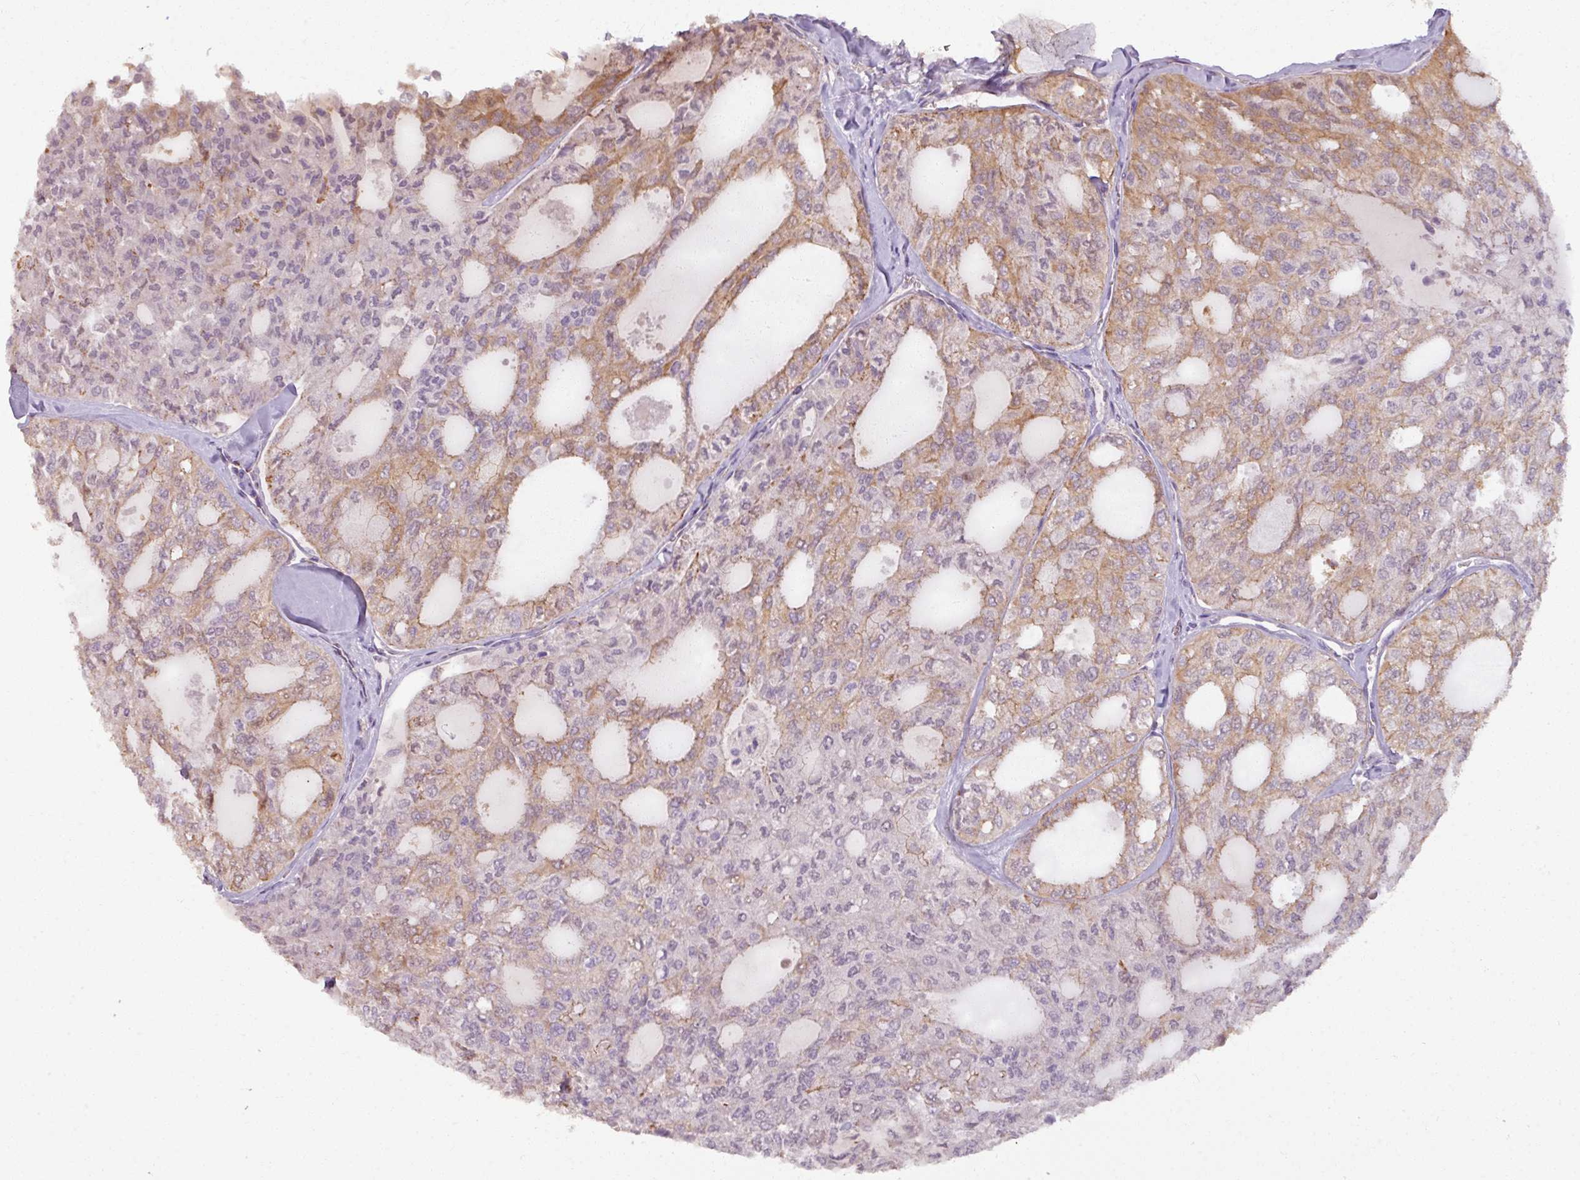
{"staining": {"intensity": "moderate", "quantity": "25%-75%", "location": "cytoplasmic/membranous"}, "tissue": "thyroid cancer", "cell_type": "Tumor cells", "image_type": "cancer", "snomed": [{"axis": "morphology", "description": "Follicular adenoma carcinoma, NOS"}, {"axis": "topography", "description": "Thyroid gland"}], "caption": "Immunohistochemistry (IHC) staining of thyroid follicular adenoma carcinoma, which demonstrates medium levels of moderate cytoplasmic/membranous staining in approximately 25%-75% of tumor cells indicating moderate cytoplasmic/membranous protein positivity. The staining was performed using DAB (3,3'-diaminobenzidine) (brown) for protein detection and nuclei were counterstained in hematoxylin (blue).", "gene": "PNMA6A", "patient": {"sex": "male", "age": 75}}